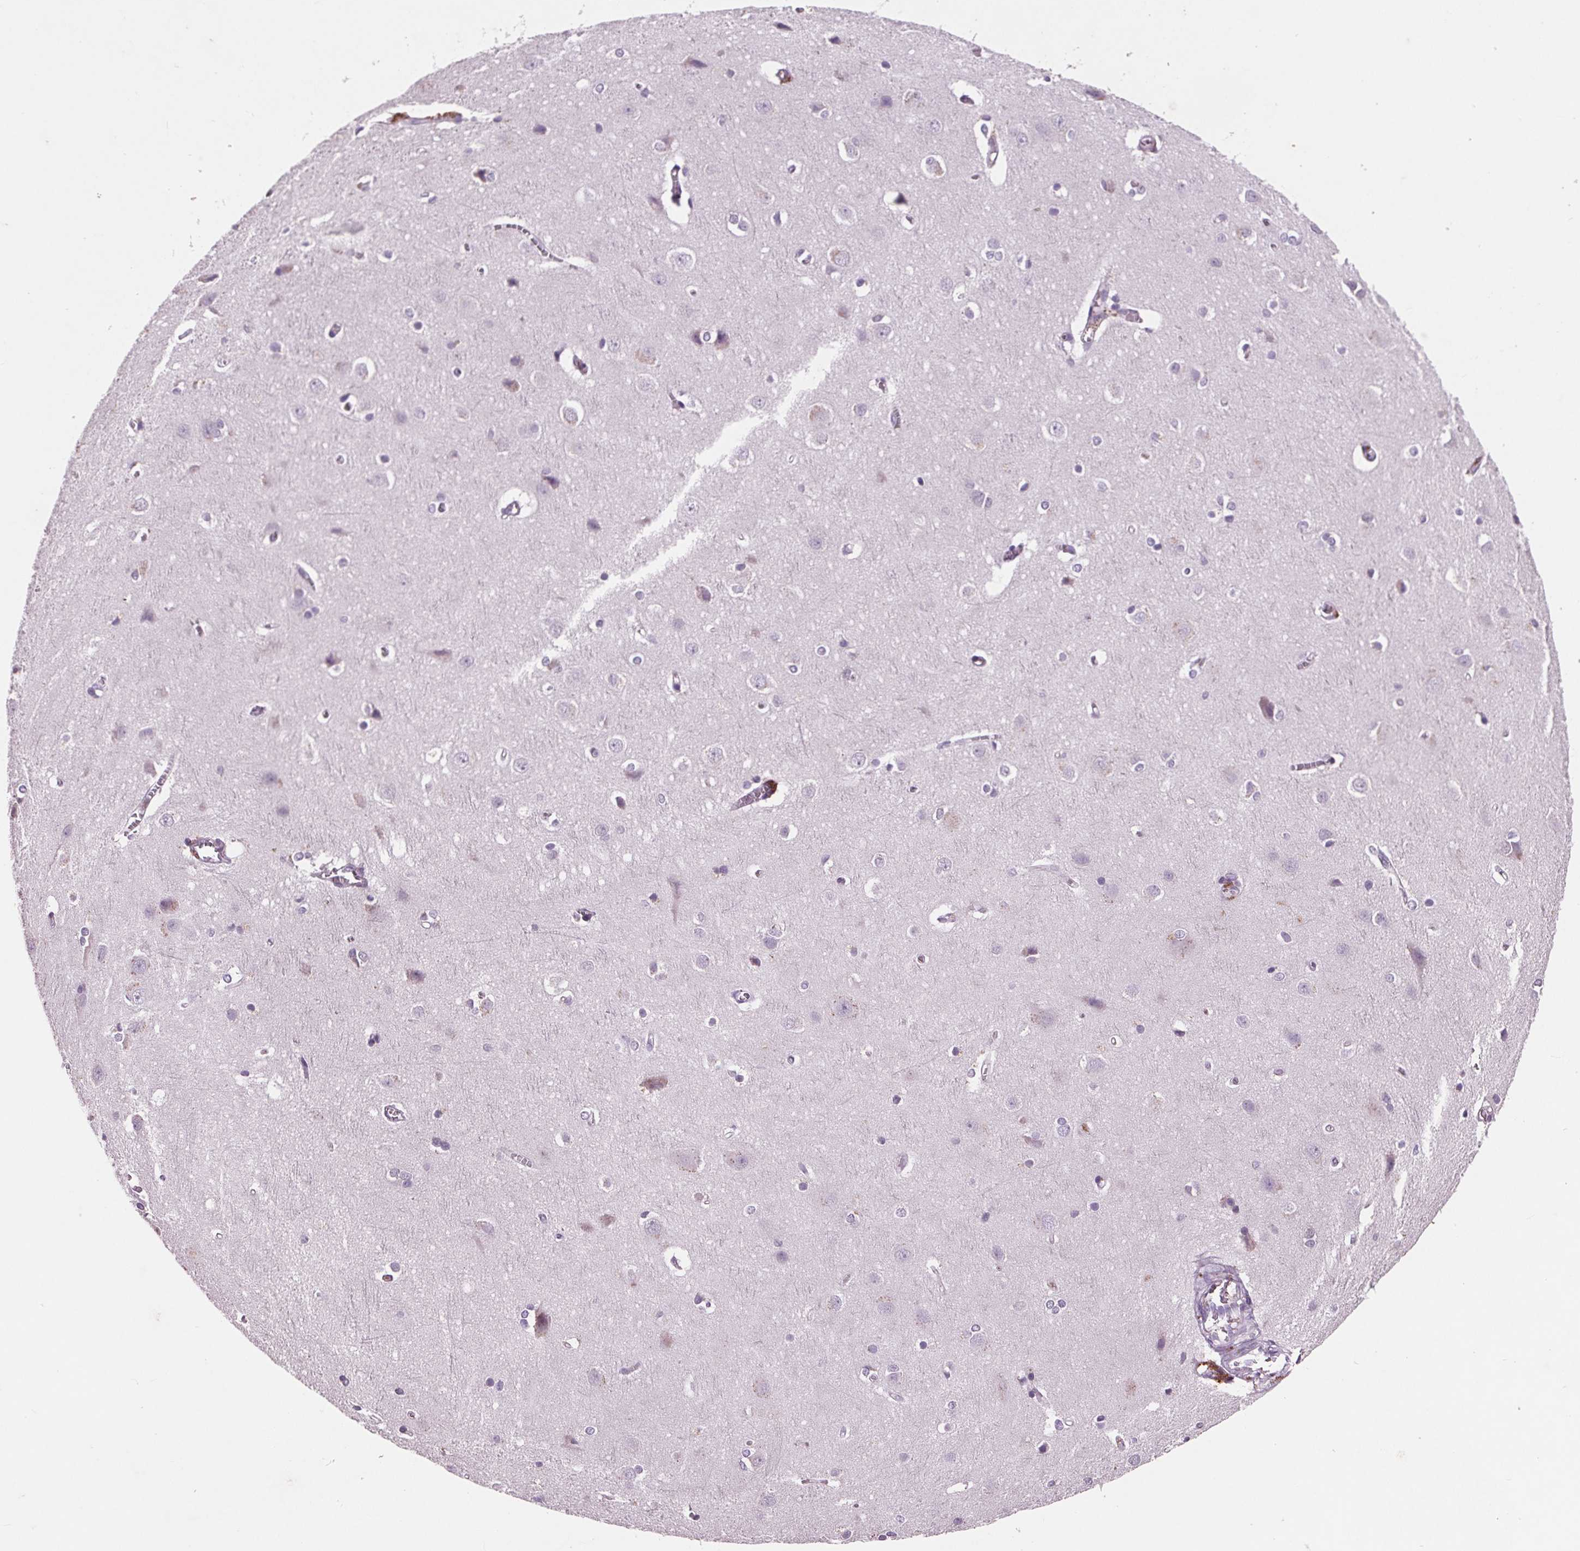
{"staining": {"intensity": "weak", "quantity": "<25%", "location": "cytoplasmic/membranous"}, "tissue": "cerebral cortex", "cell_type": "Endothelial cells", "image_type": "normal", "snomed": [{"axis": "morphology", "description": "Normal tissue, NOS"}, {"axis": "topography", "description": "Cerebral cortex"}], "caption": "This is an IHC photomicrograph of benign cerebral cortex. There is no expression in endothelial cells.", "gene": "C6", "patient": {"sex": "male", "age": 37}}